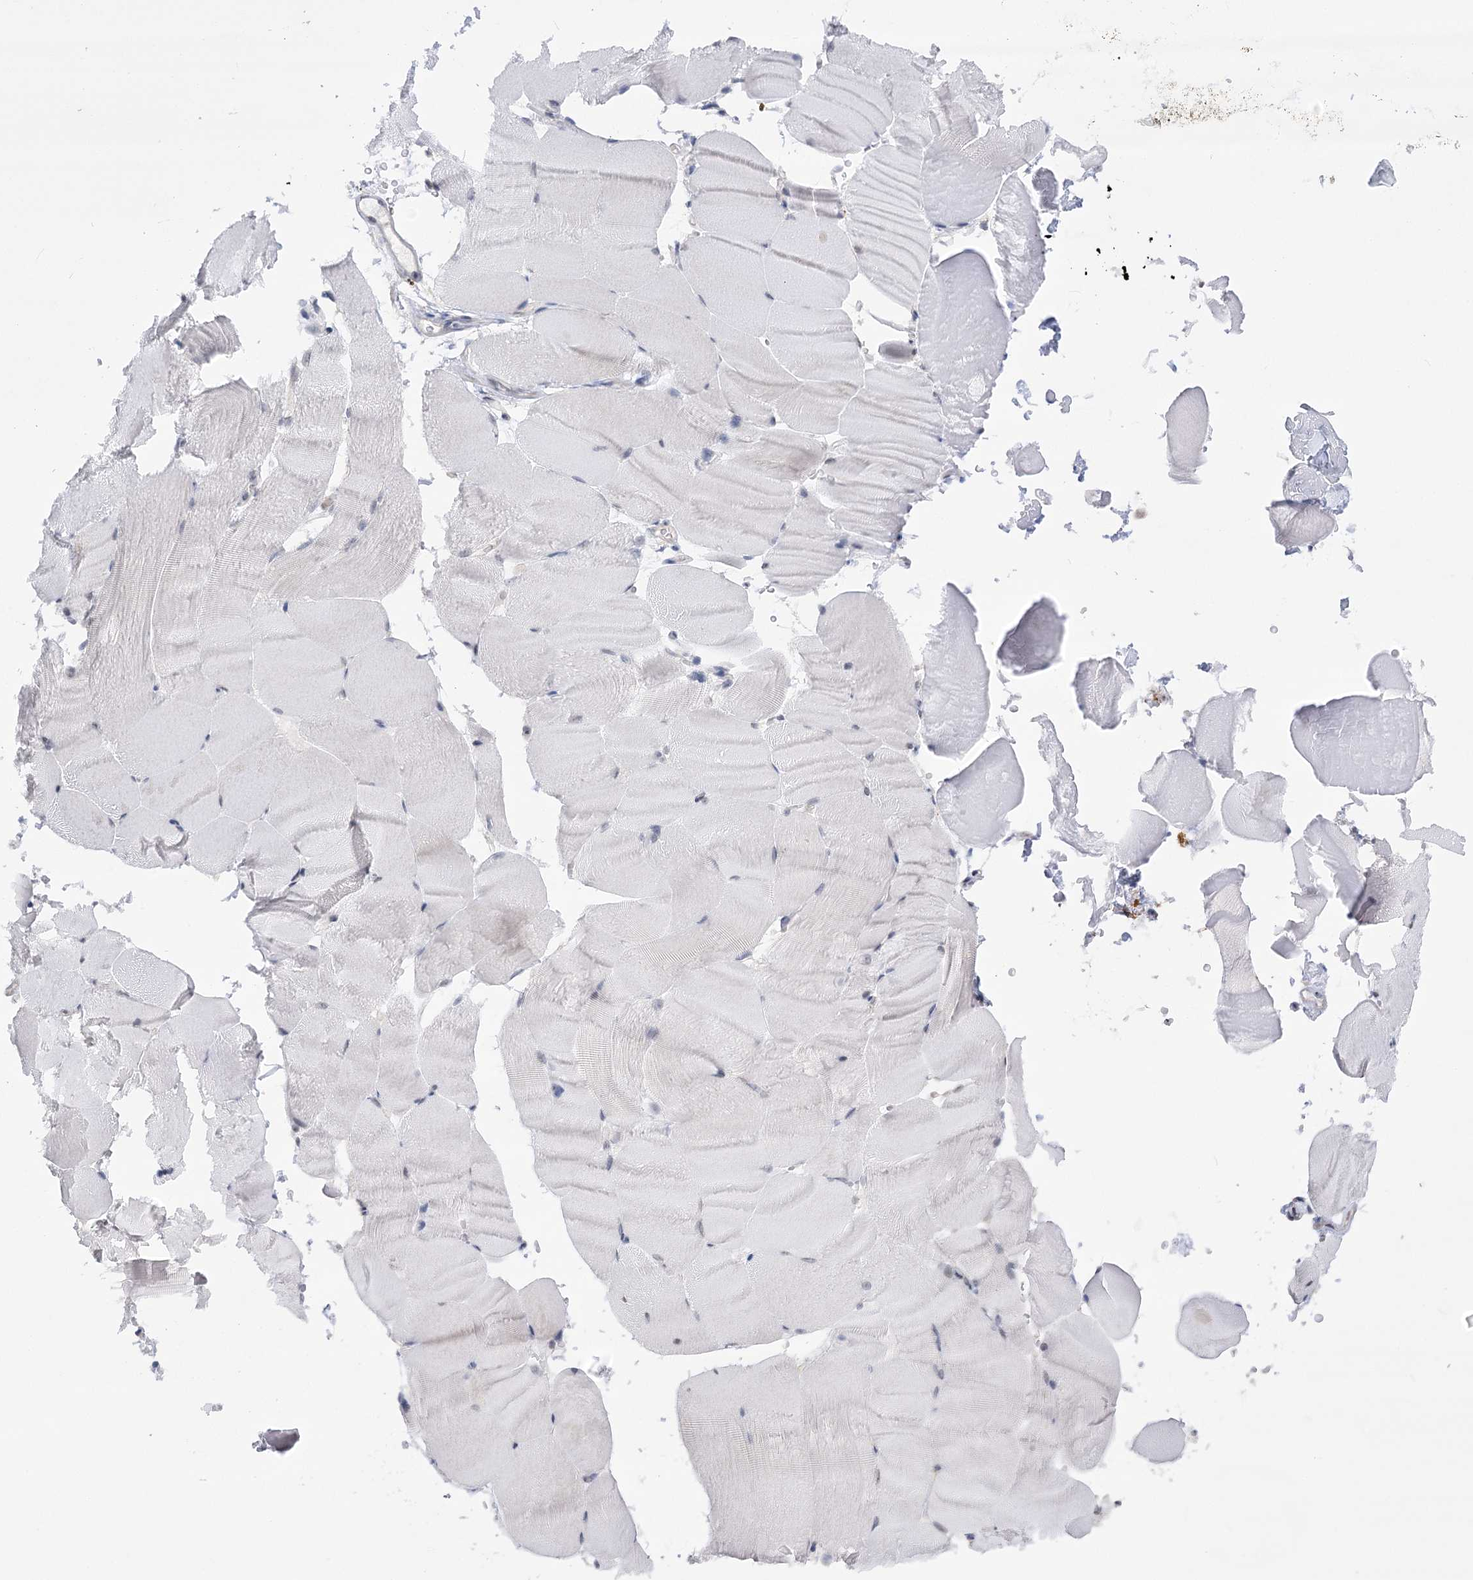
{"staining": {"intensity": "negative", "quantity": "none", "location": "none"}, "tissue": "skeletal muscle", "cell_type": "Myocytes", "image_type": "normal", "snomed": [{"axis": "morphology", "description": "Normal tissue, NOS"}, {"axis": "topography", "description": "Skeletal muscle"}, {"axis": "topography", "description": "Parathyroid gland"}], "caption": "Immunohistochemistry (IHC) image of benign skeletal muscle: human skeletal muscle stained with DAB demonstrates no significant protein positivity in myocytes.", "gene": "ATP10B", "patient": {"sex": "female", "age": 37}}